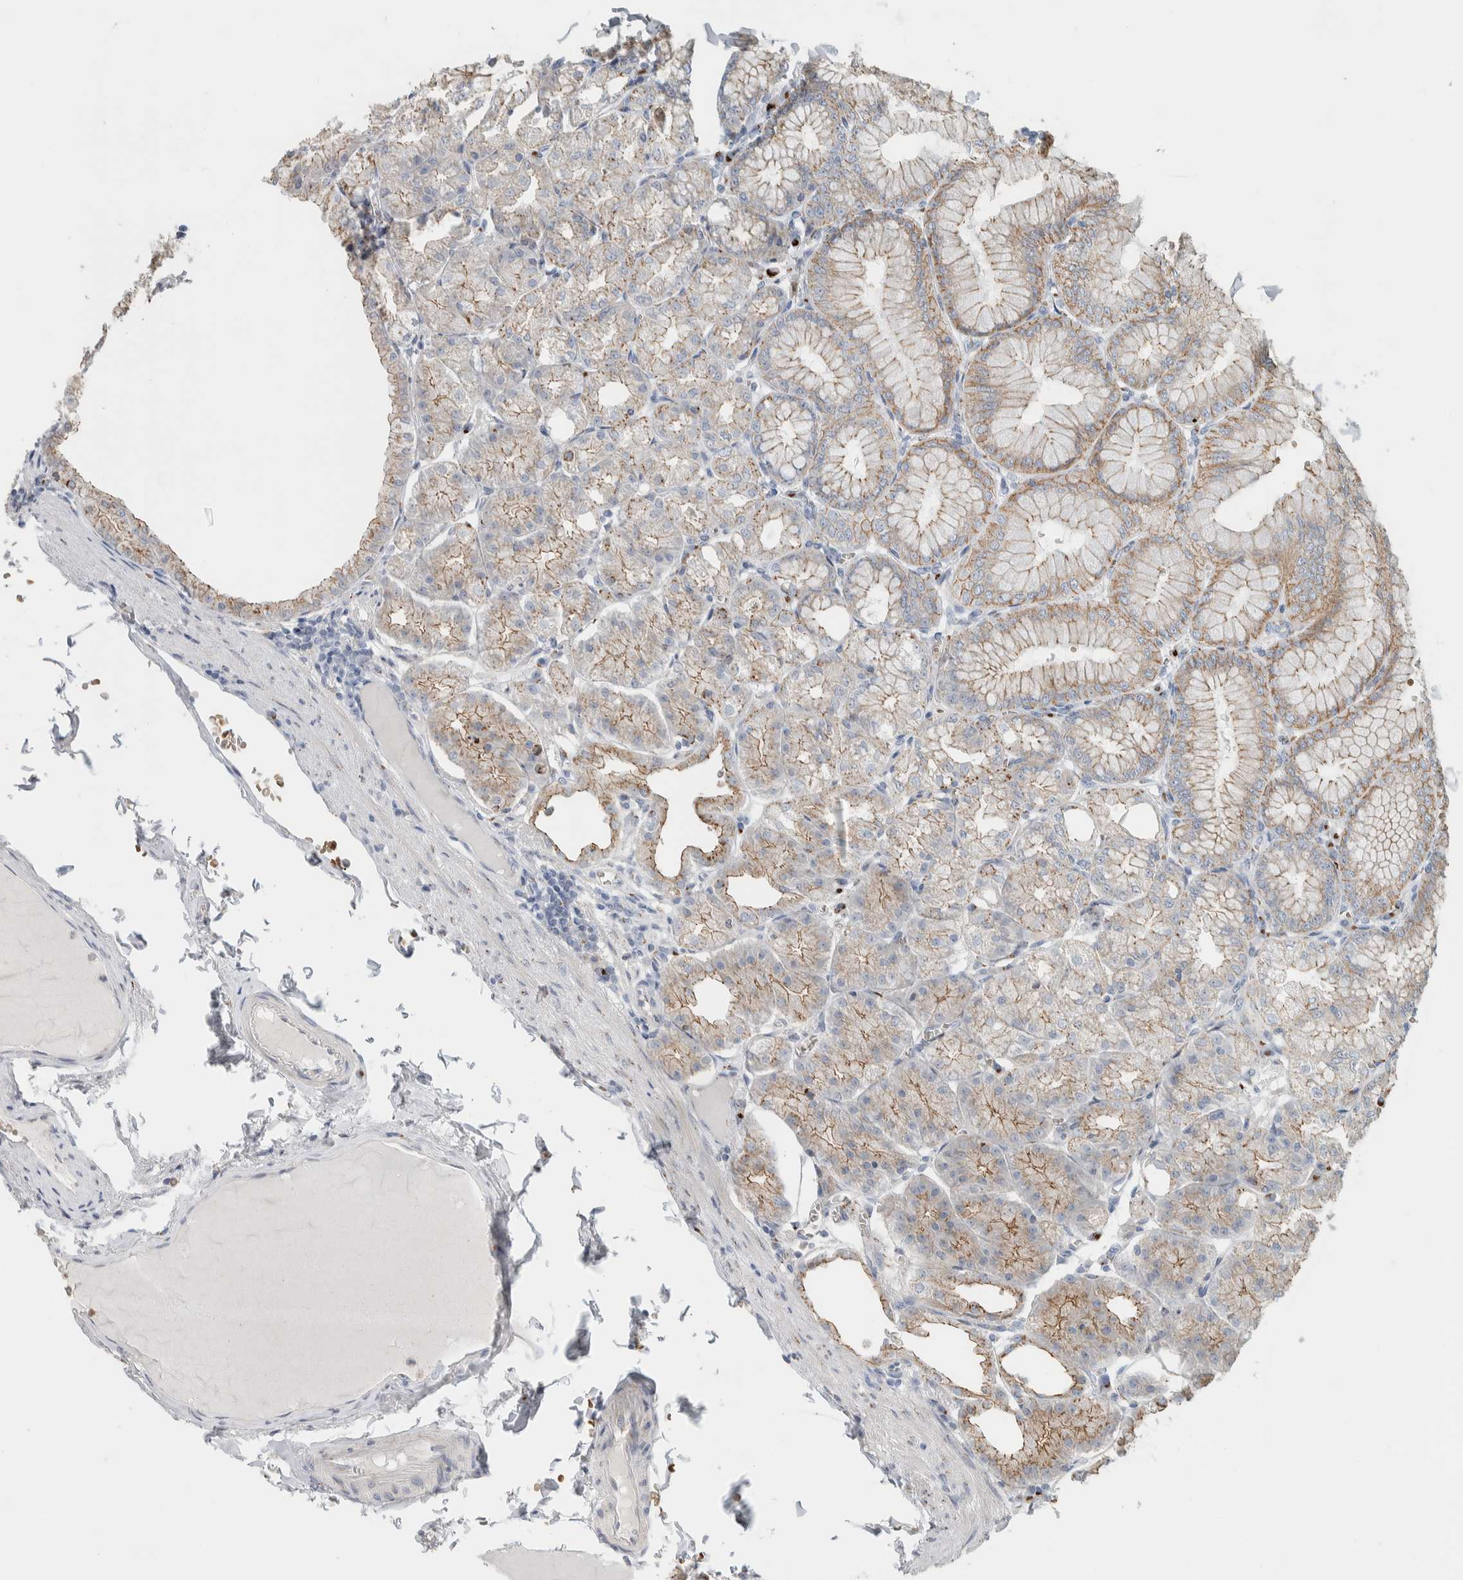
{"staining": {"intensity": "moderate", "quantity": ">75%", "location": "cytoplasmic/membranous"}, "tissue": "stomach", "cell_type": "Glandular cells", "image_type": "normal", "snomed": [{"axis": "morphology", "description": "Normal tissue, NOS"}, {"axis": "topography", "description": "Stomach, lower"}], "caption": "A brown stain labels moderate cytoplasmic/membranous staining of a protein in glandular cells of normal stomach. The protein is shown in brown color, while the nuclei are stained blue.", "gene": "SLC38A10", "patient": {"sex": "male", "age": 71}}